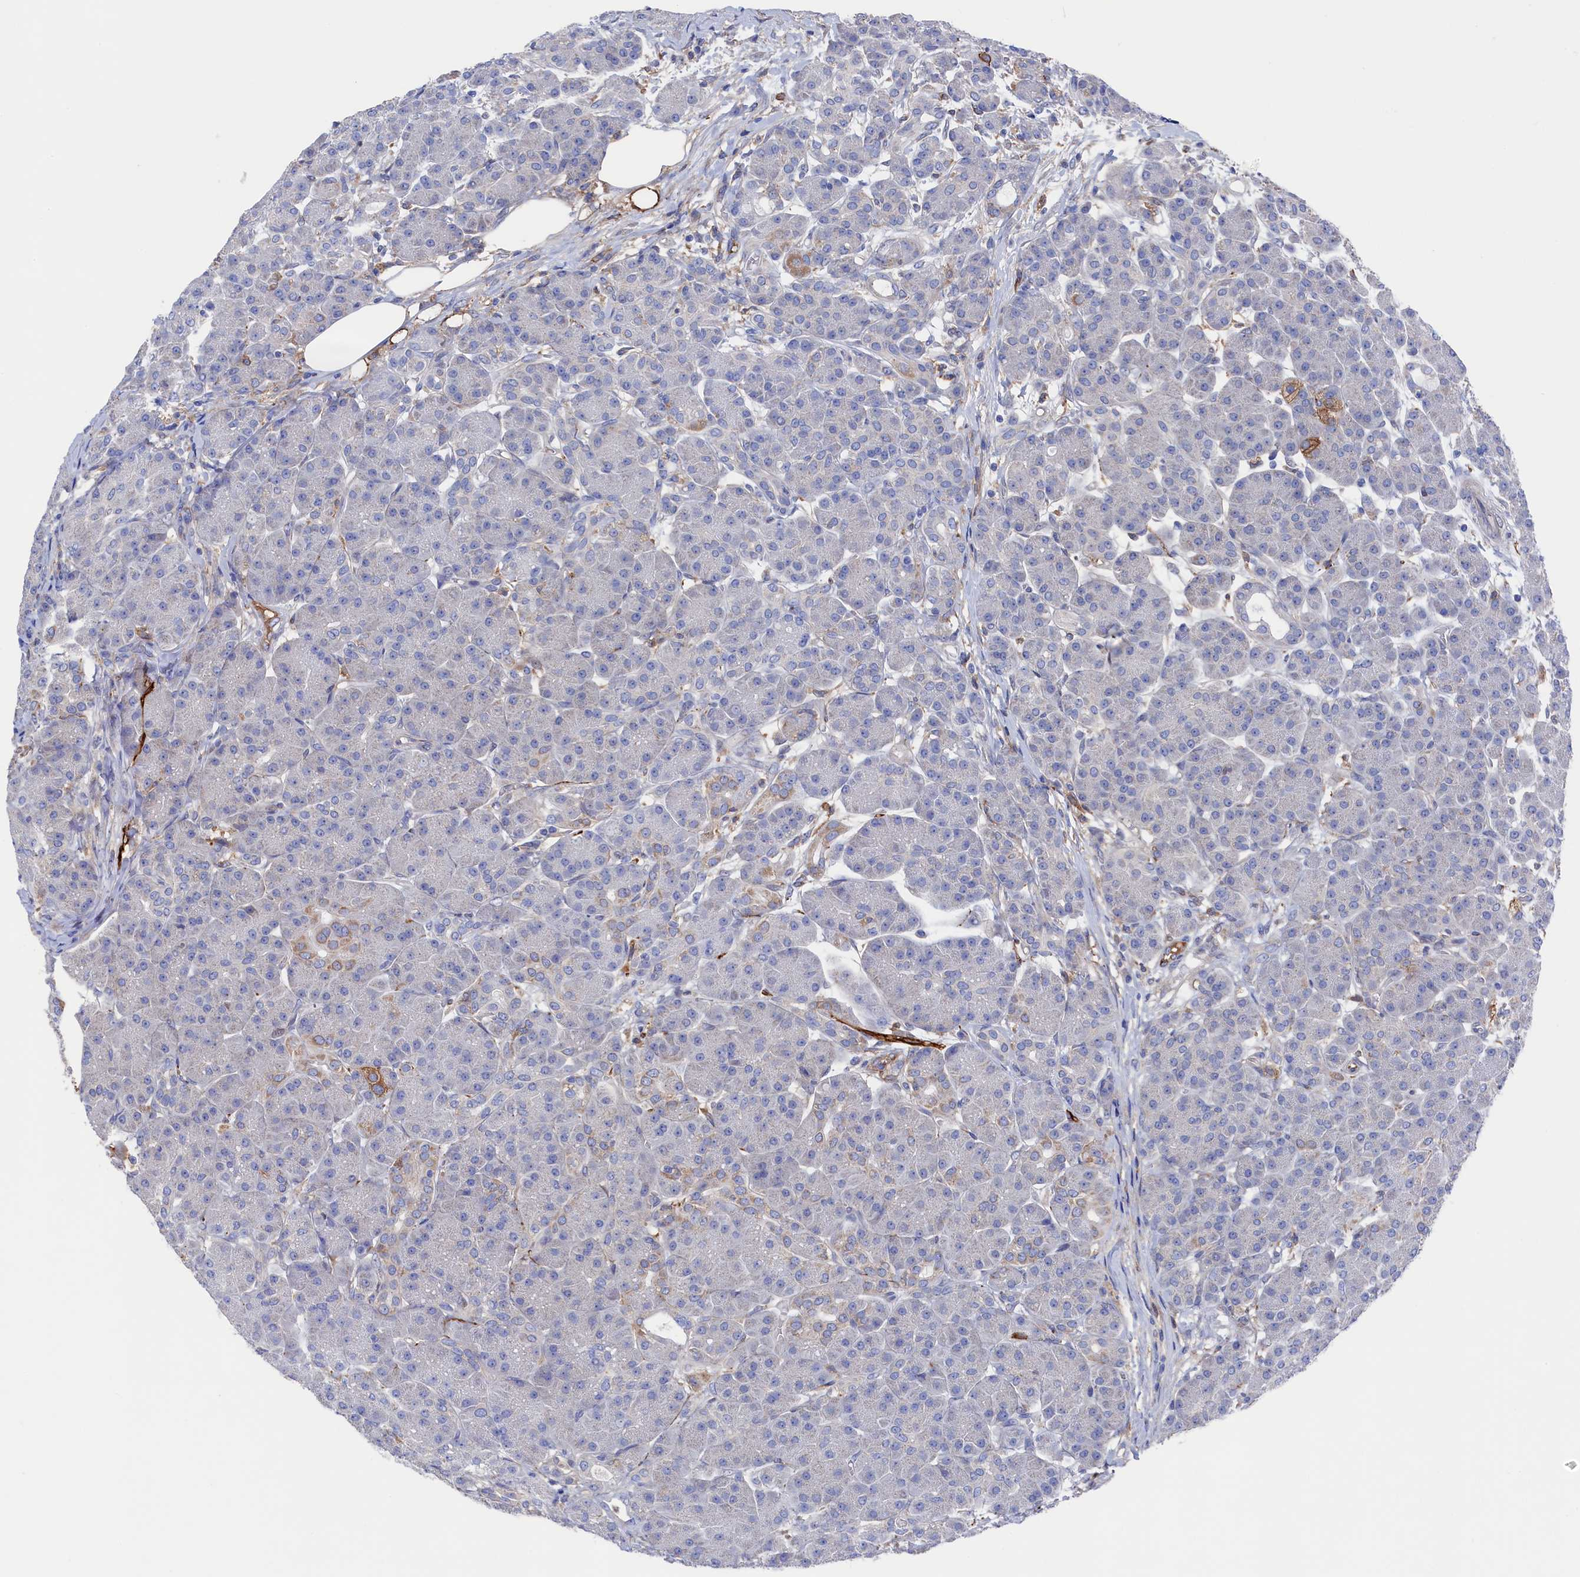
{"staining": {"intensity": "moderate", "quantity": "<25%", "location": "cytoplasmic/membranous"}, "tissue": "pancreas", "cell_type": "Exocrine glandular cells", "image_type": "normal", "snomed": [{"axis": "morphology", "description": "Normal tissue, NOS"}, {"axis": "topography", "description": "Pancreas"}], "caption": "A brown stain shows moderate cytoplasmic/membranous expression of a protein in exocrine glandular cells of benign human pancreas. (IHC, brightfield microscopy, high magnification).", "gene": "C12orf73", "patient": {"sex": "male", "age": 63}}